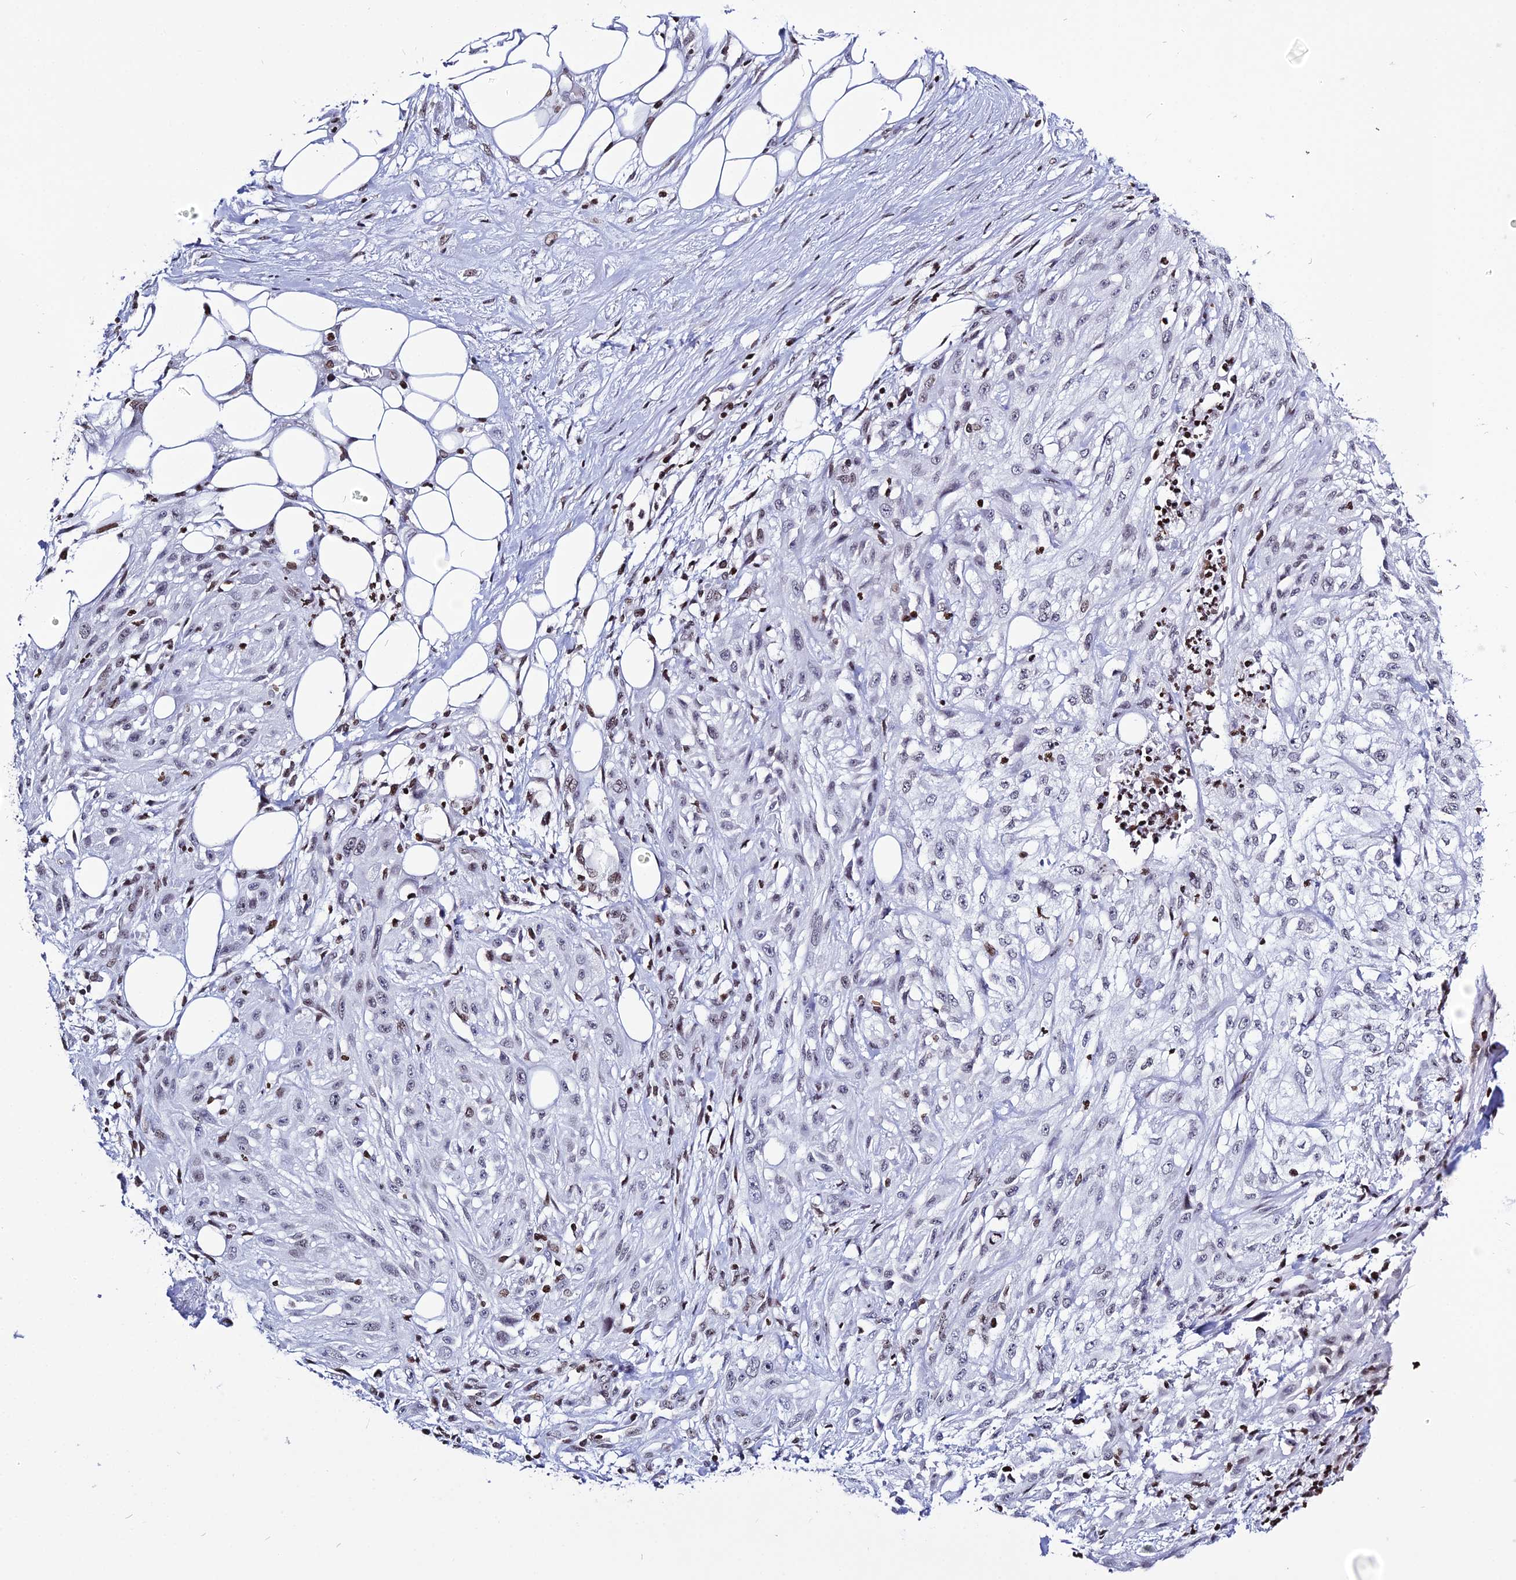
{"staining": {"intensity": "weak", "quantity": "<25%", "location": "nuclear"}, "tissue": "skin cancer", "cell_type": "Tumor cells", "image_type": "cancer", "snomed": [{"axis": "morphology", "description": "Squamous cell carcinoma, NOS"}, {"axis": "morphology", "description": "Squamous cell carcinoma, metastatic, NOS"}, {"axis": "topography", "description": "Skin"}, {"axis": "topography", "description": "Lymph node"}], "caption": "Histopathology image shows no protein expression in tumor cells of squamous cell carcinoma (skin) tissue.", "gene": "MACROH2A2", "patient": {"sex": "male", "age": 75}}